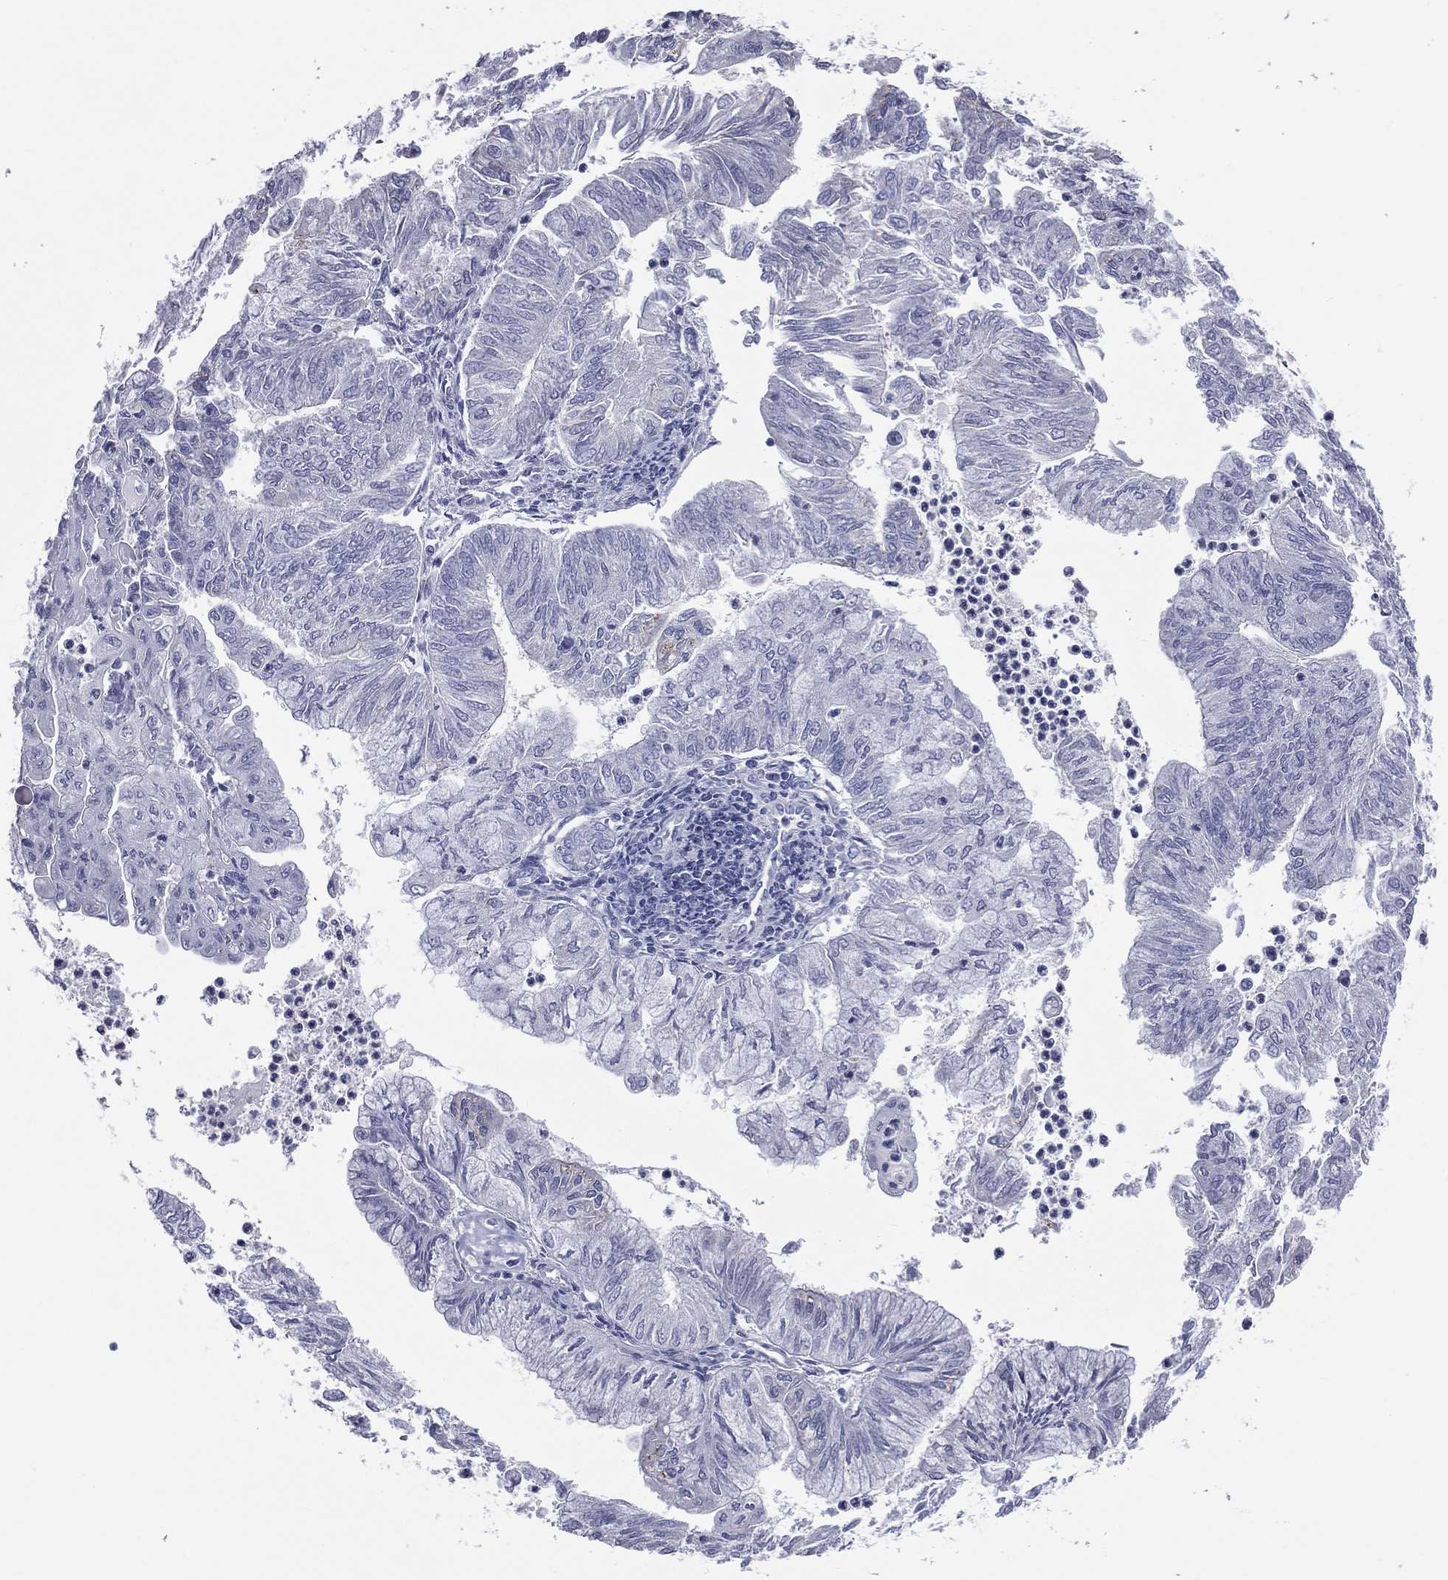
{"staining": {"intensity": "negative", "quantity": "none", "location": "none"}, "tissue": "endometrial cancer", "cell_type": "Tumor cells", "image_type": "cancer", "snomed": [{"axis": "morphology", "description": "Adenocarcinoma, NOS"}, {"axis": "topography", "description": "Endometrium"}], "caption": "This is an IHC histopathology image of human endometrial cancer. There is no positivity in tumor cells.", "gene": "MLN", "patient": {"sex": "female", "age": 59}}